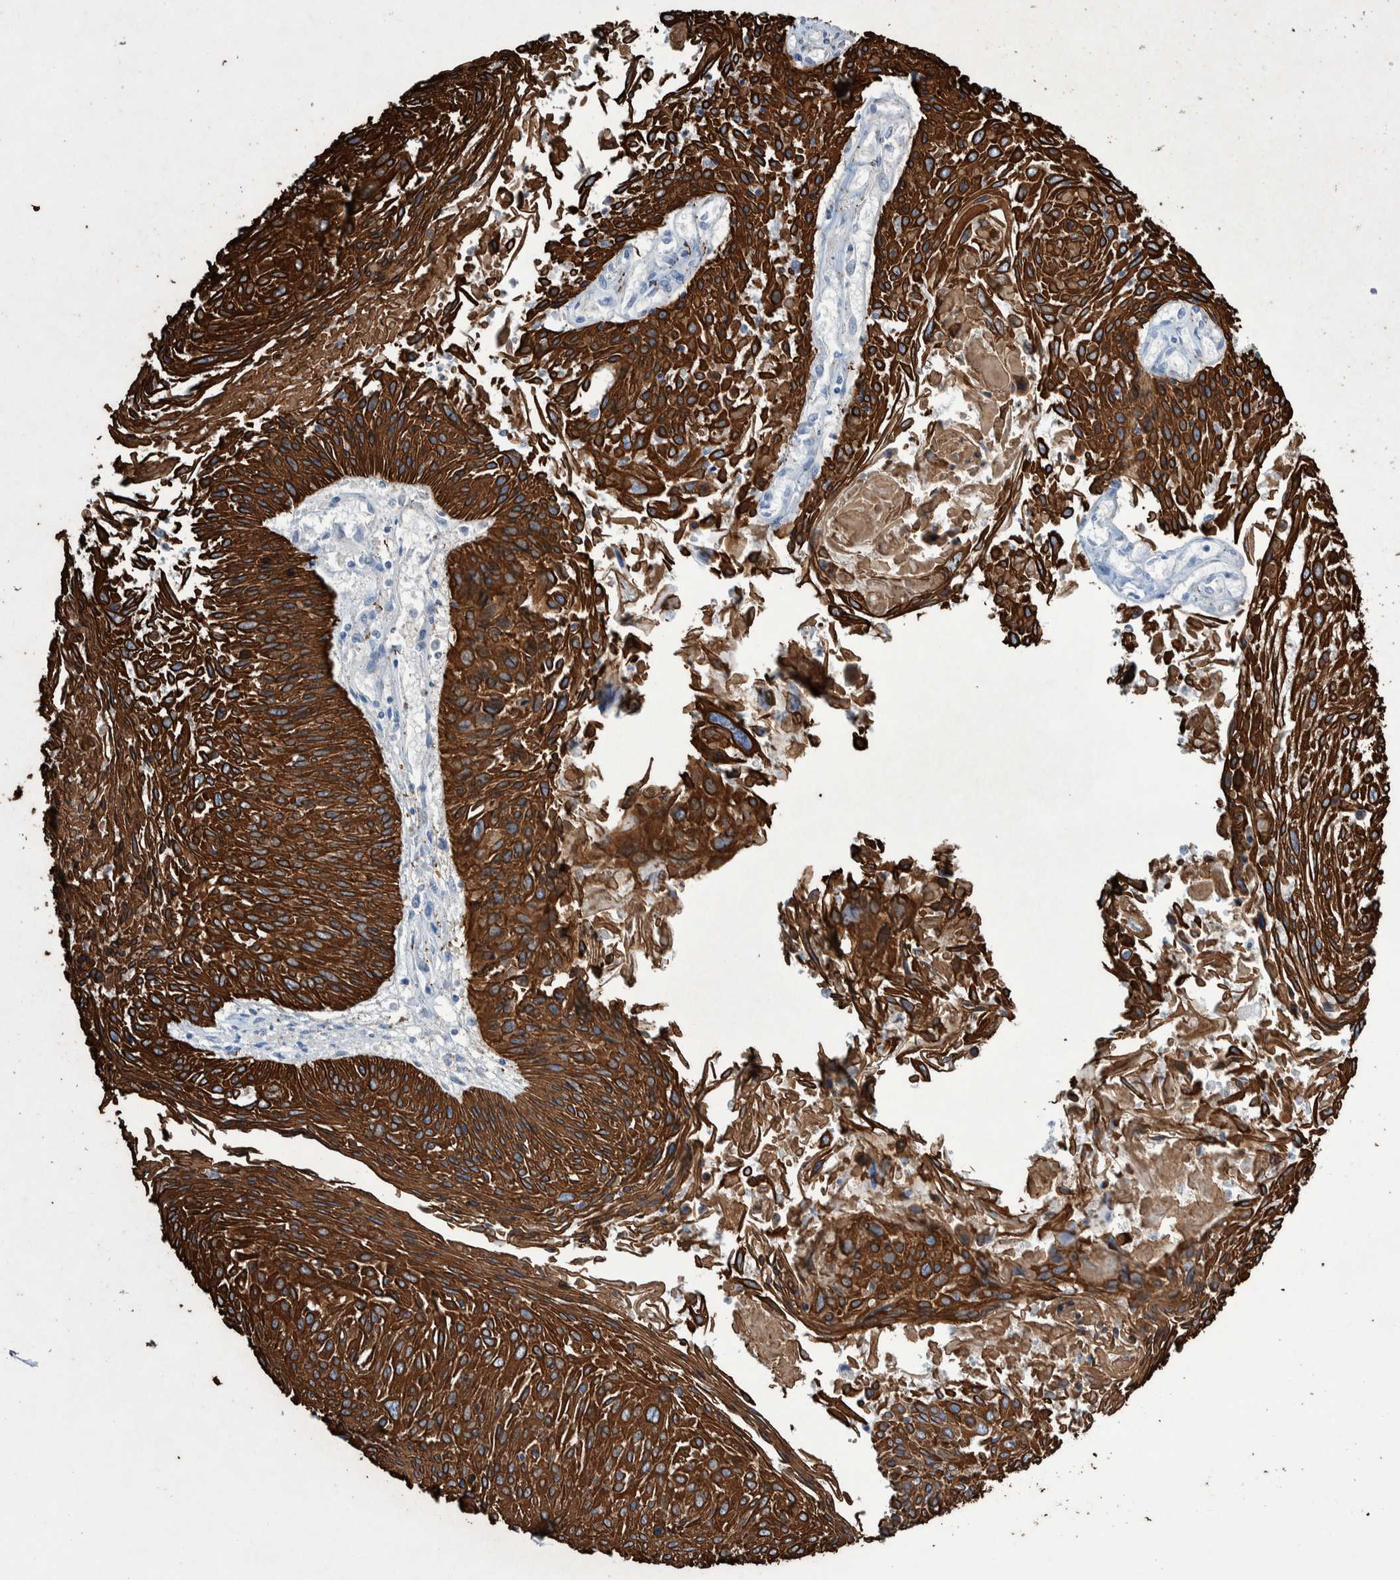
{"staining": {"intensity": "strong", "quantity": ">75%", "location": "cytoplasmic/membranous"}, "tissue": "cervical cancer", "cell_type": "Tumor cells", "image_type": "cancer", "snomed": [{"axis": "morphology", "description": "Squamous cell carcinoma, NOS"}, {"axis": "topography", "description": "Cervix"}], "caption": "Protein staining displays strong cytoplasmic/membranous staining in approximately >75% of tumor cells in squamous cell carcinoma (cervical). The protein of interest is stained brown, and the nuclei are stained in blue (DAB (3,3'-diaminobenzidine) IHC with brightfield microscopy, high magnification).", "gene": "KRT14", "patient": {"sex": "female", "age": 51}}